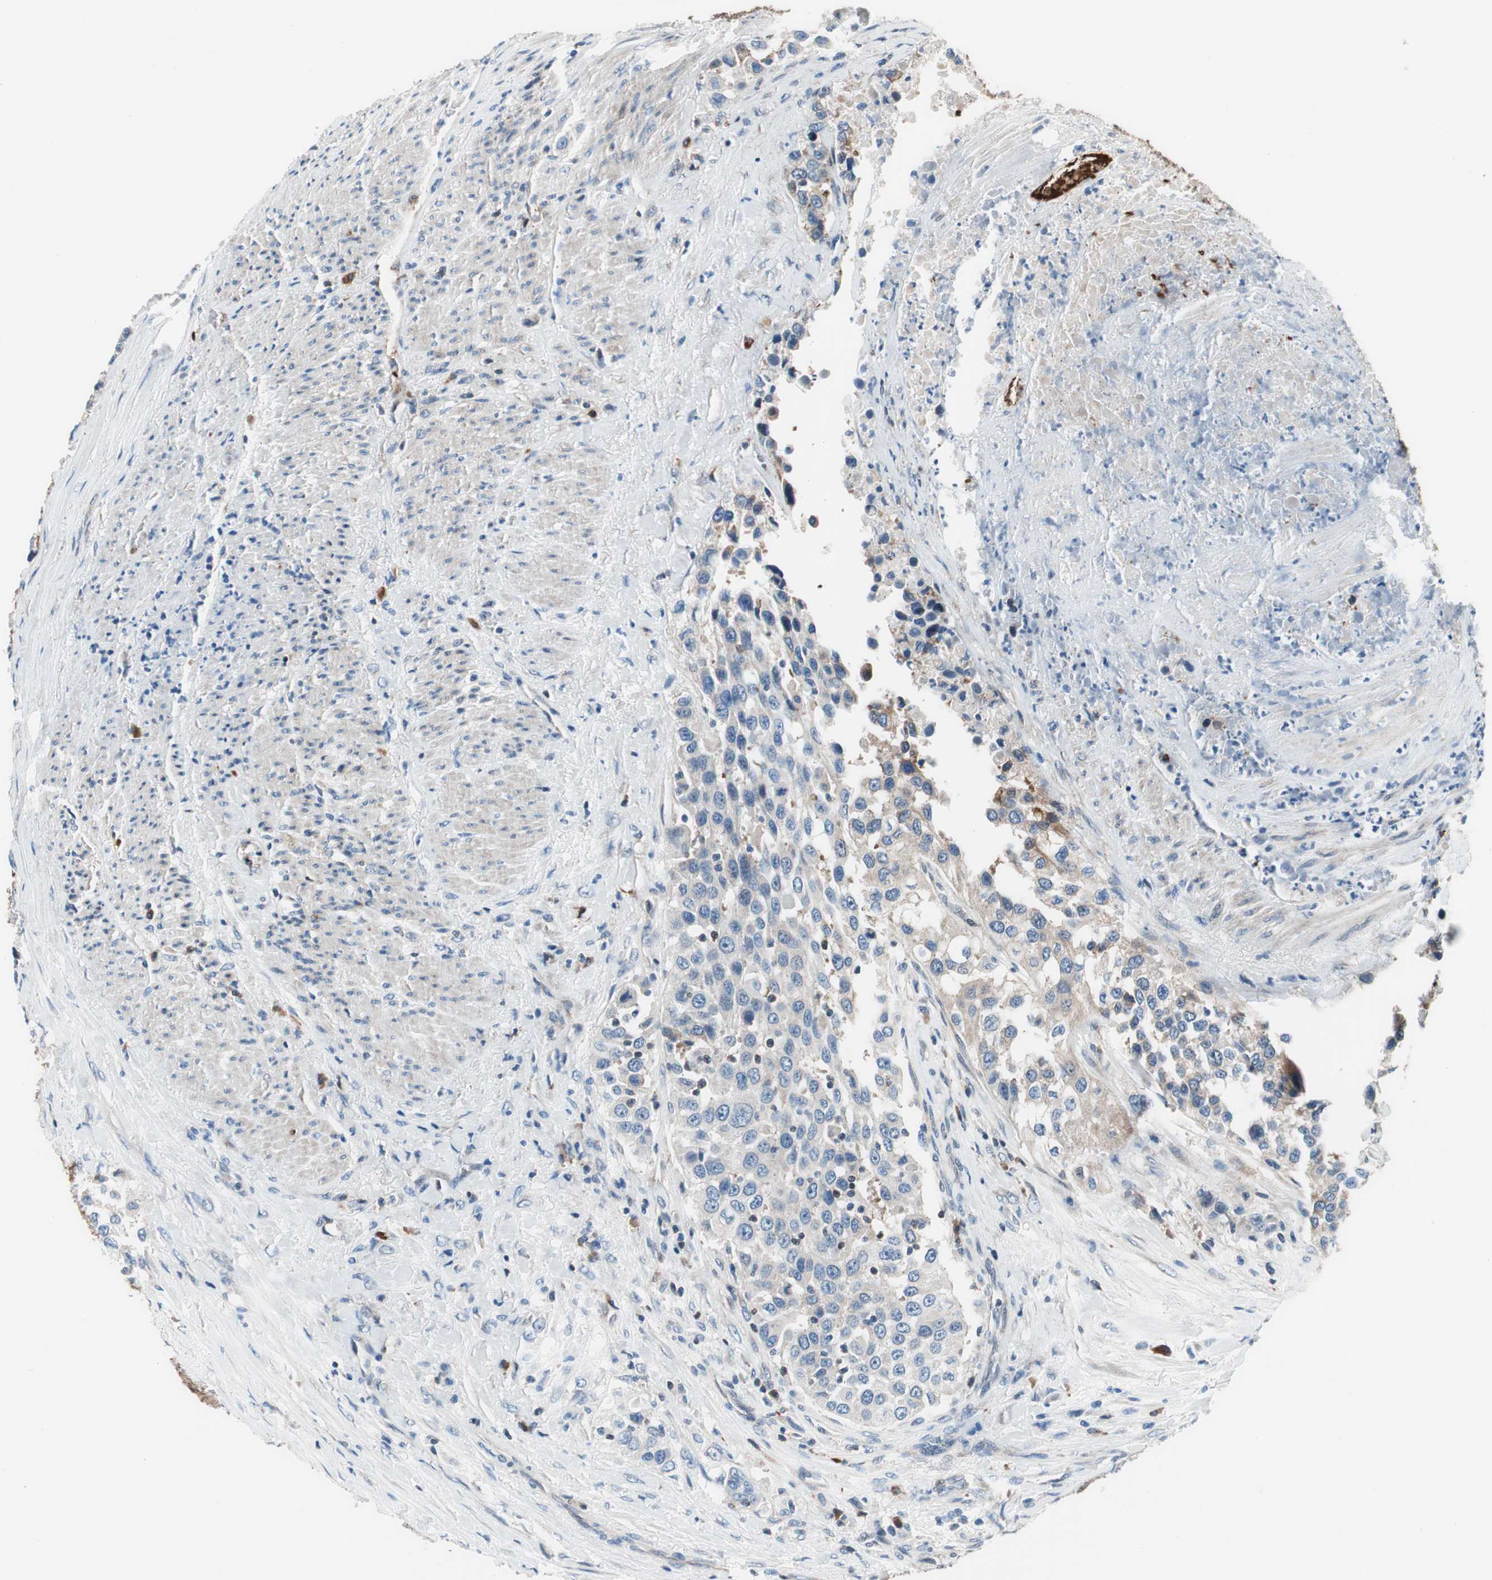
{"staining": {"intensity": "weak", "quantity": "<25%", "location": "cytoplasmic/membranous"}, "tissue": "urothelial cancer", "cell_type": "Tumor cells", "image_type": "cancer", "snomed": [{"axis": "morphology", "description": "Urothelial carcinoma, High grade"}, {"axis": "topography", "description": "Urinary bladder"}], "caption": "DAB (3,3'-diaminobenzidine) immunohistochemical staining of urothelial cancer demonstrates no significant positivity in tumor cells.", "gene": "PRDX2", "patient": {"sex": "female", "age": 80}}